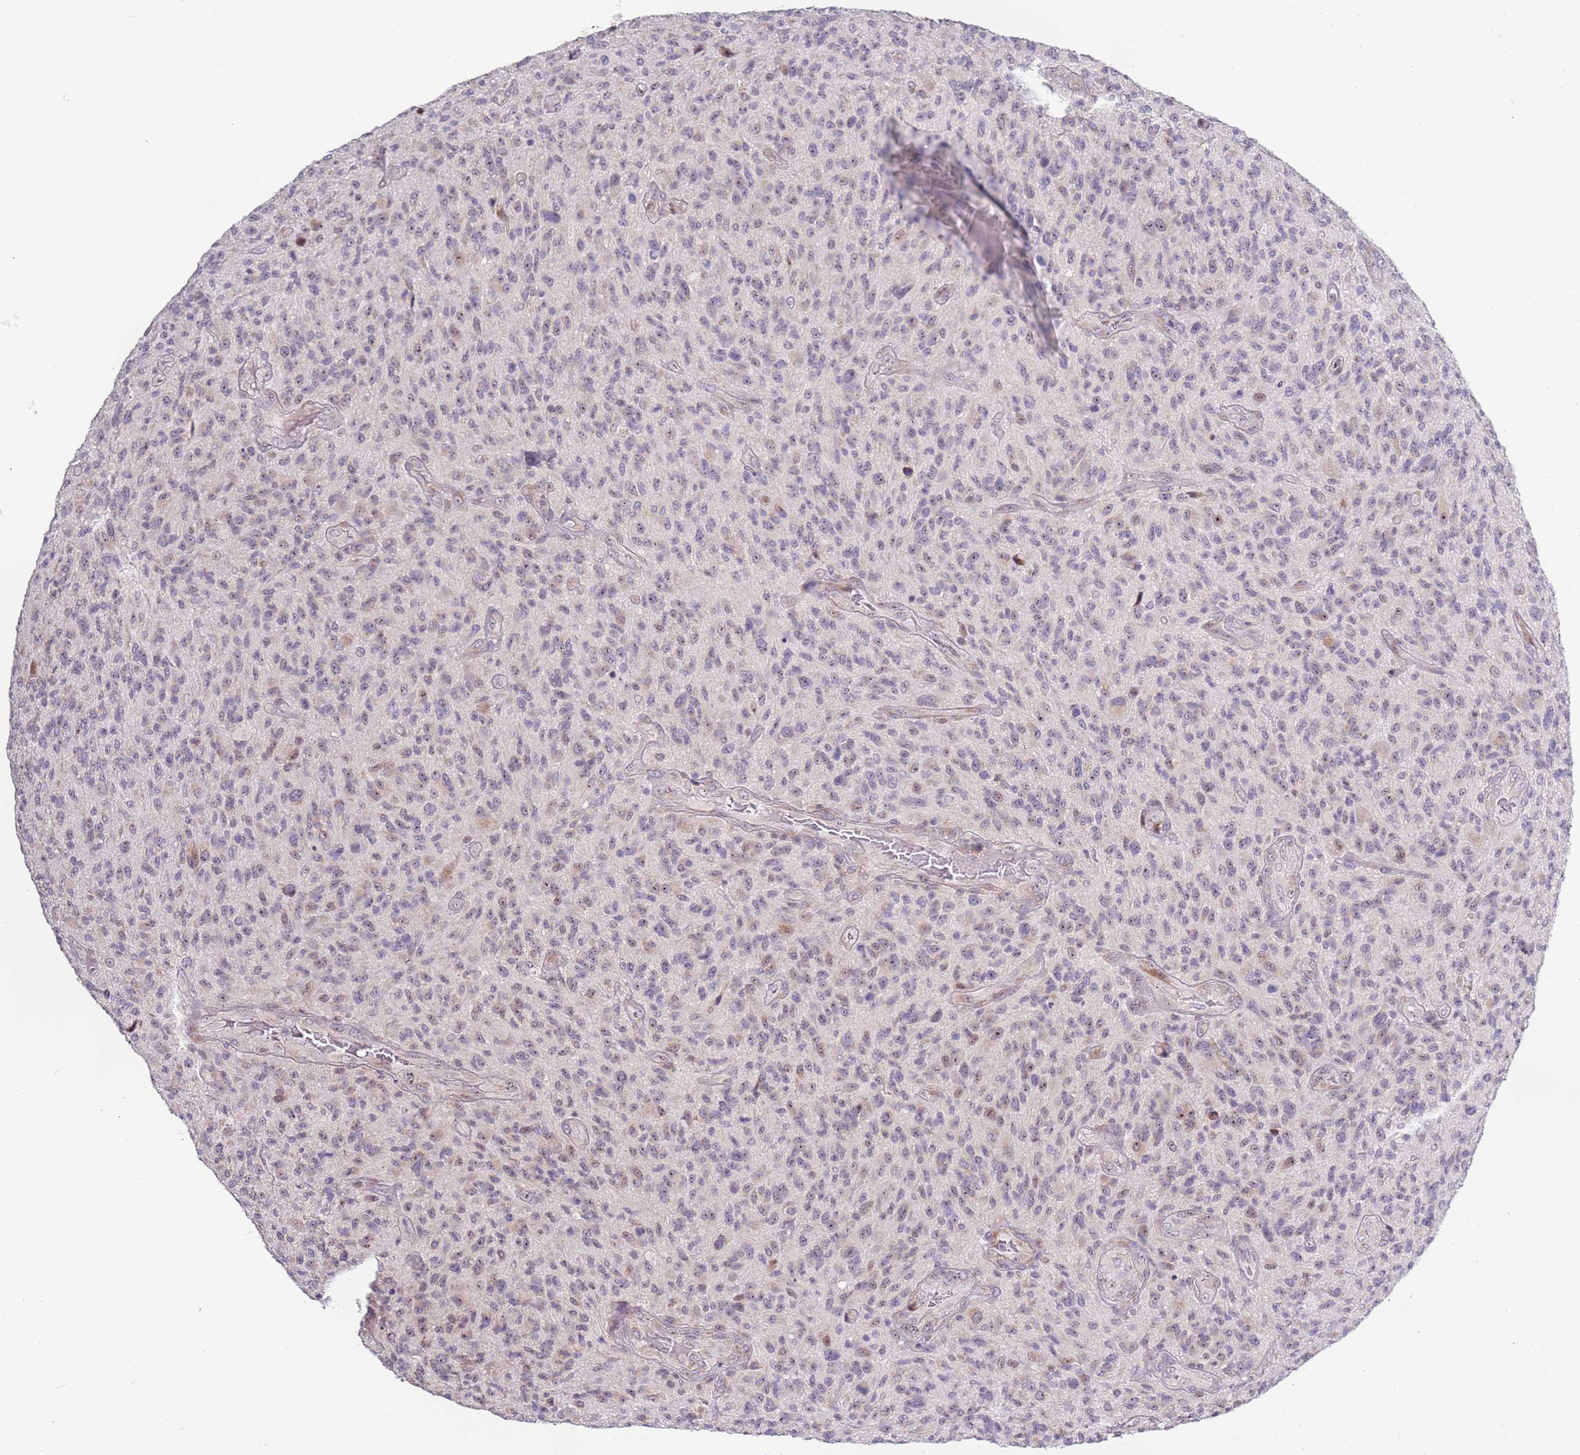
{"staining": {"intensity": "weak", "quantity": "25%-75%", "location": "nuclear"}, "tissue": "glioma", "cell_type": "Tumor cells", "image_type": "cancer", "snomed": [{"axis": "morphology", "description": "Glioma, malignant, High grade"}, {"axis": "topography", "description": "Brain"}], "caption": "An image of malignant high-grade glioma stained for a protein displays weak nuclear brown staining in tumor cells.", "gene": "UCMA", "patient": {"sex": "male", "age": 47}}